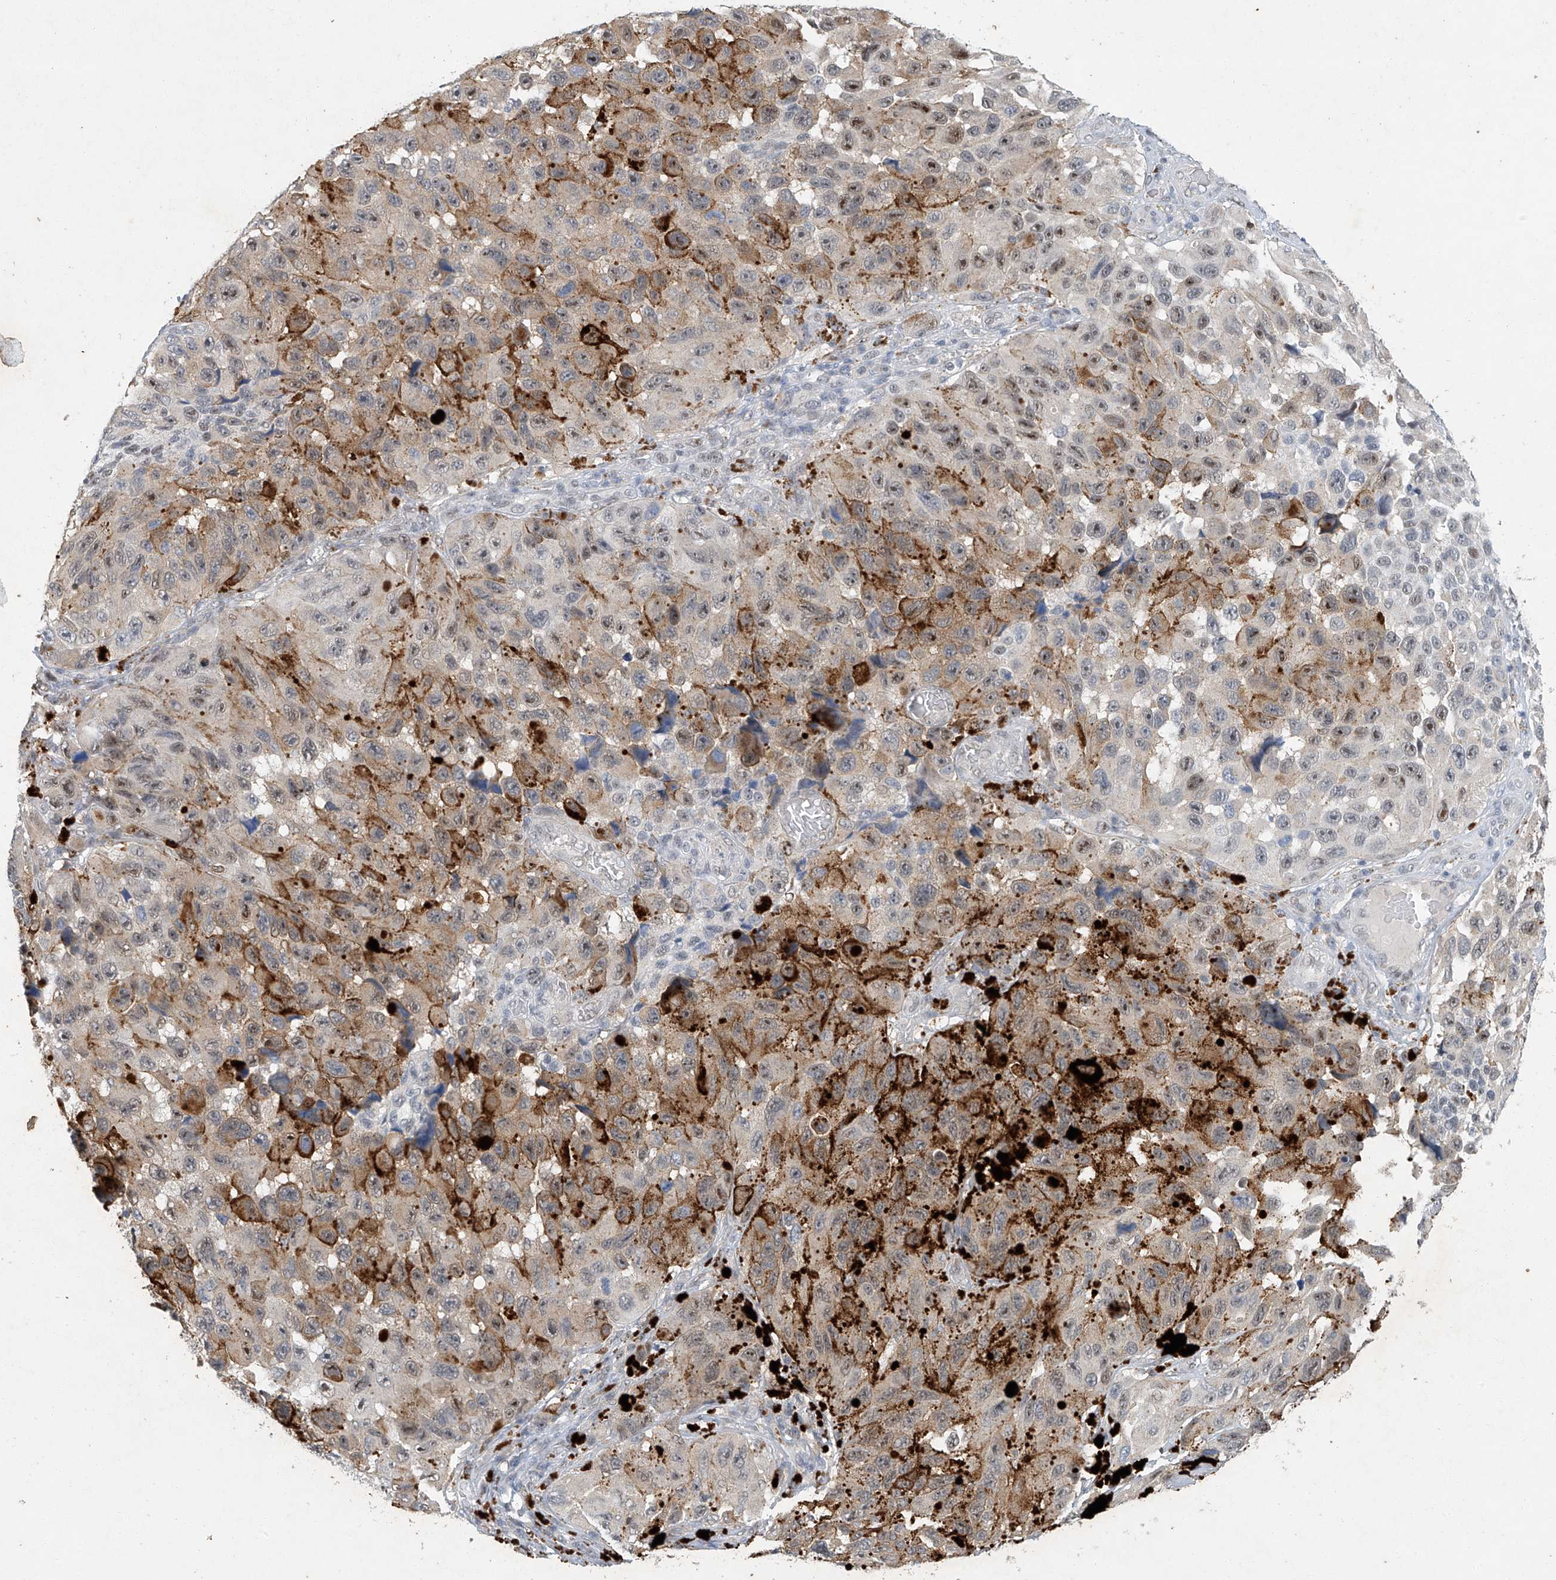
{"staining": {"intensity": "moderate", "quantity": "<25%", "location": "cytoplasmic/membranous"}, "tissue": "melanoma", "cell_type": "Tumor cells", "image_type": "cancer", "snomed": [{"axis": "morphology", "description": "Malignant melanoma, NOS"}, {"axis": "topography", "description": "Skin"}], "caption": "An image showing moderate cytoplasmic/membranous expression in about <25% of tumor cells in melanoma, as visualized by brown immunohistochemical staining.", "gene": "TAF8", "patient": {"sex": "female", "age": 73}}